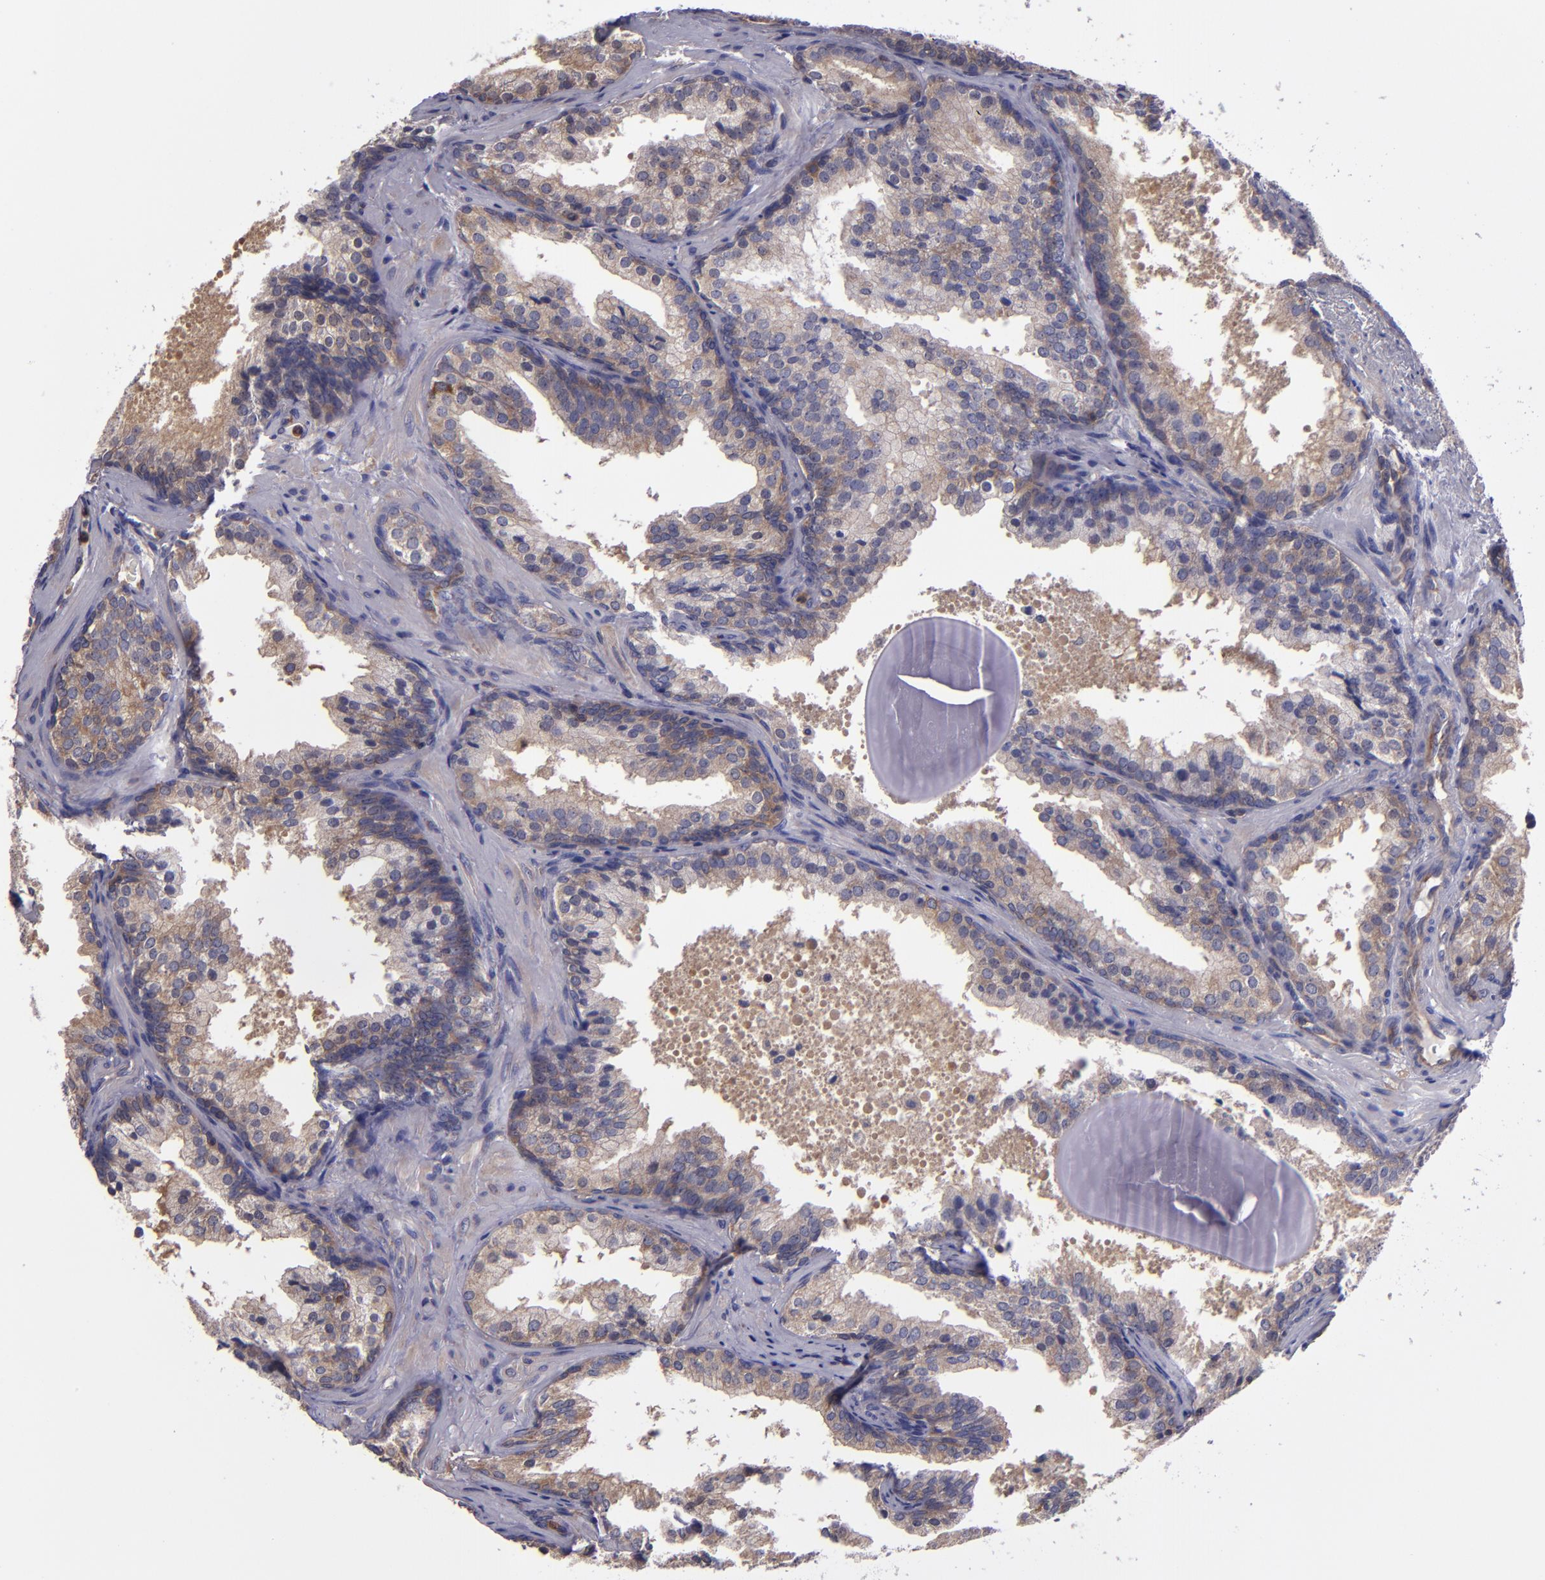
{"staining": {"intensity": "moderate", "quantity": "25%-75%", "location": "cytoplasmic/membranous"}, "tissue": "prostate cancer", "cell_type": "Tumor cells", "image_type": "cancer", "snomed": [{"axis": "morphology", "description": "Adenocarcinoma, Low grade"}, {"axis": "topography", "description": "Prostate"}], "caption": "A brown stain labels moderate cytoplasmic/membranous positivity of a protein in prostate cancer (low-grade adenocarcinoma) tumor cells.", "gene": "CARS1", "patient": {"sex": "male", "age": 69}}